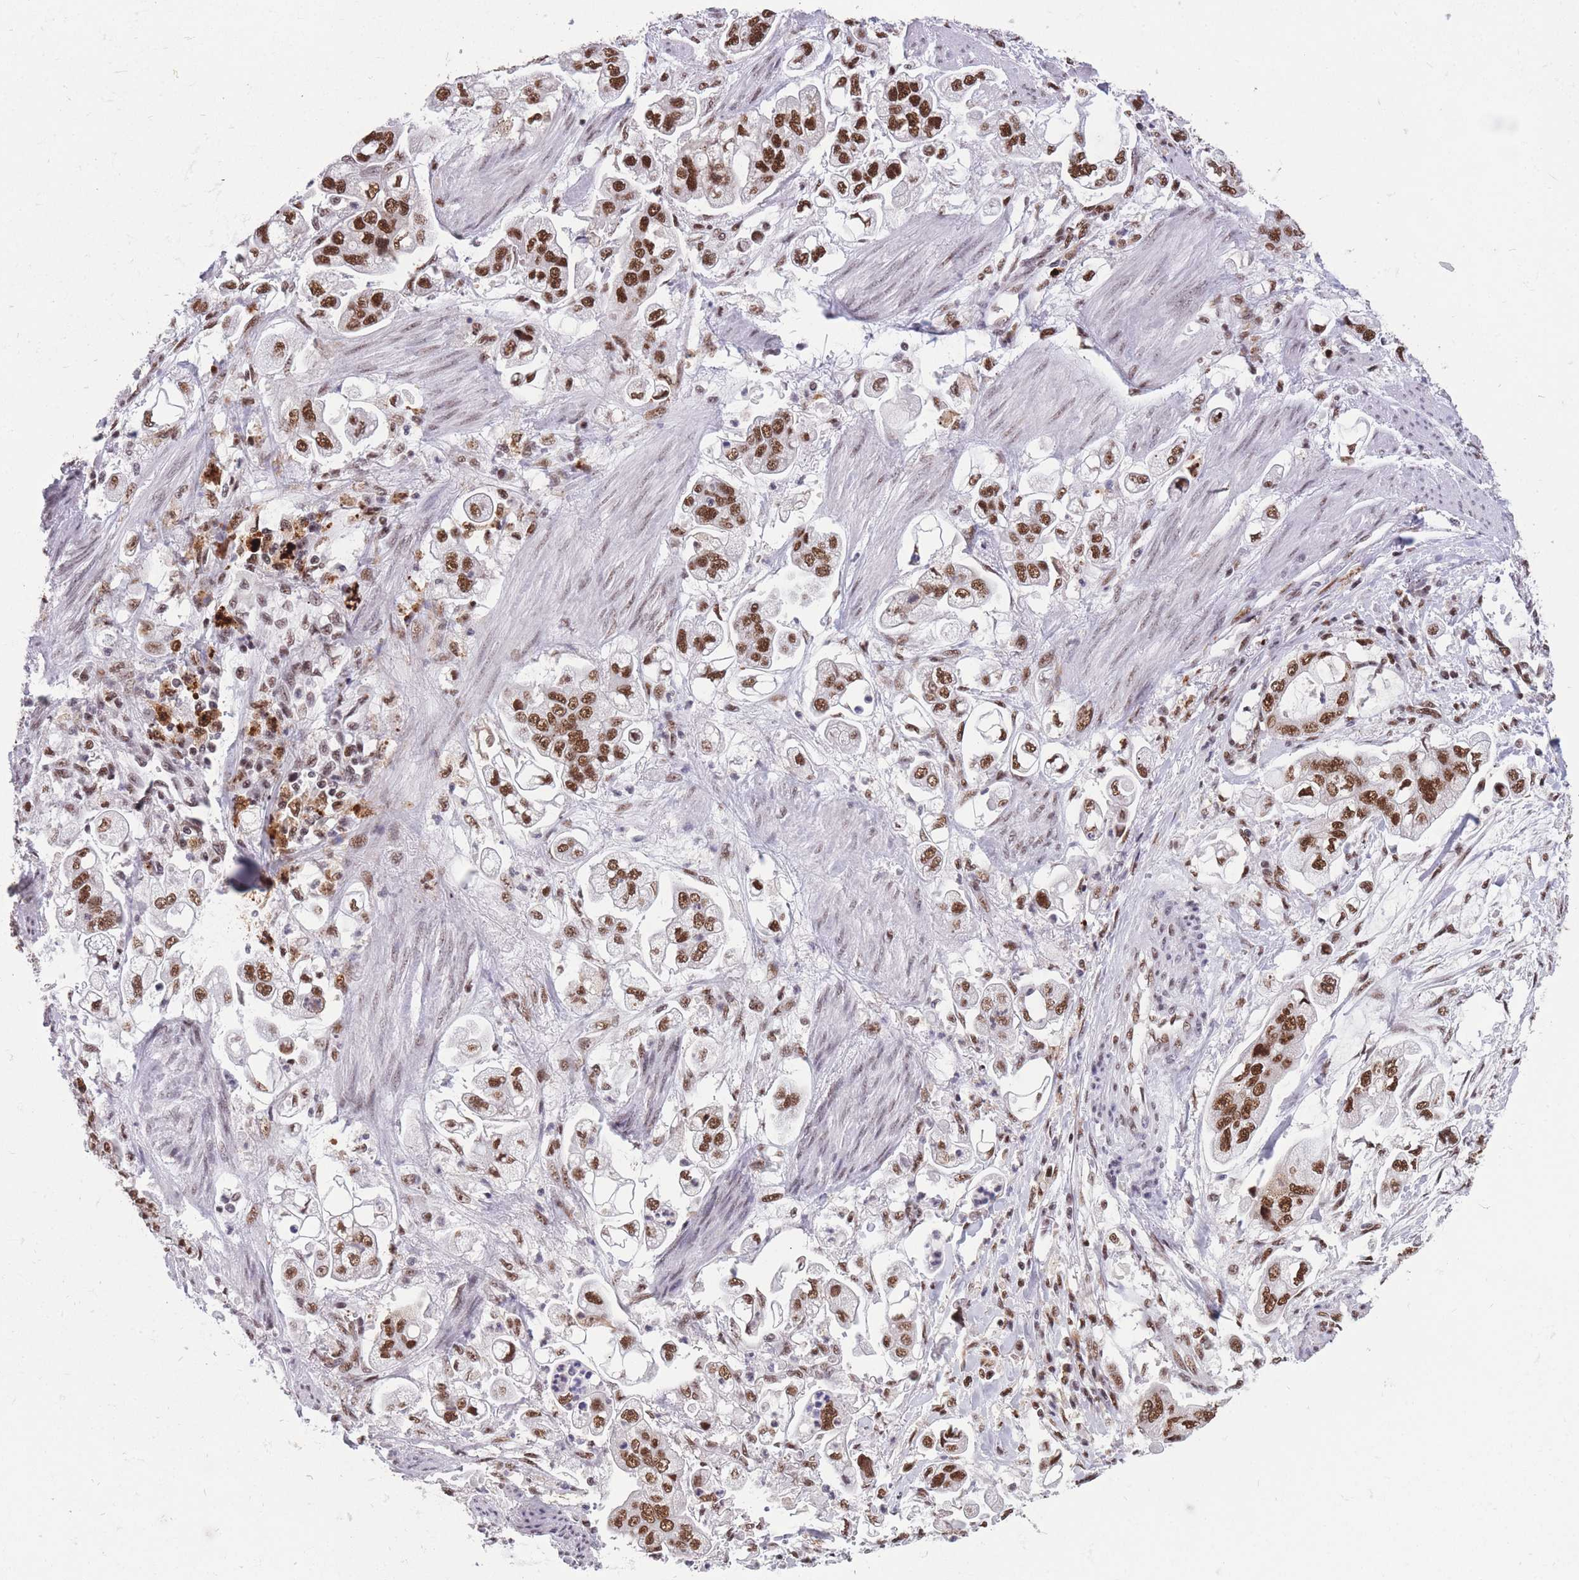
{"staining": {"intensity": "strong", "quantity": ">75%", "location": "nuclear"}, "tissue": "stomach cancer", "cell_type": "Tumor cells", "image_type": "cancer", "snomed": [{"axis": "morphology", "description": "Adenocarcinoma, NOS"}, {"axis": "topography", "description": "Stomach"}], "caption": "Strong nuclear positivity is present in about >75% of tumor cells in stomach cancer.", "gene": "PRPF19", "patient": {"sex": "male", "age": 62}}